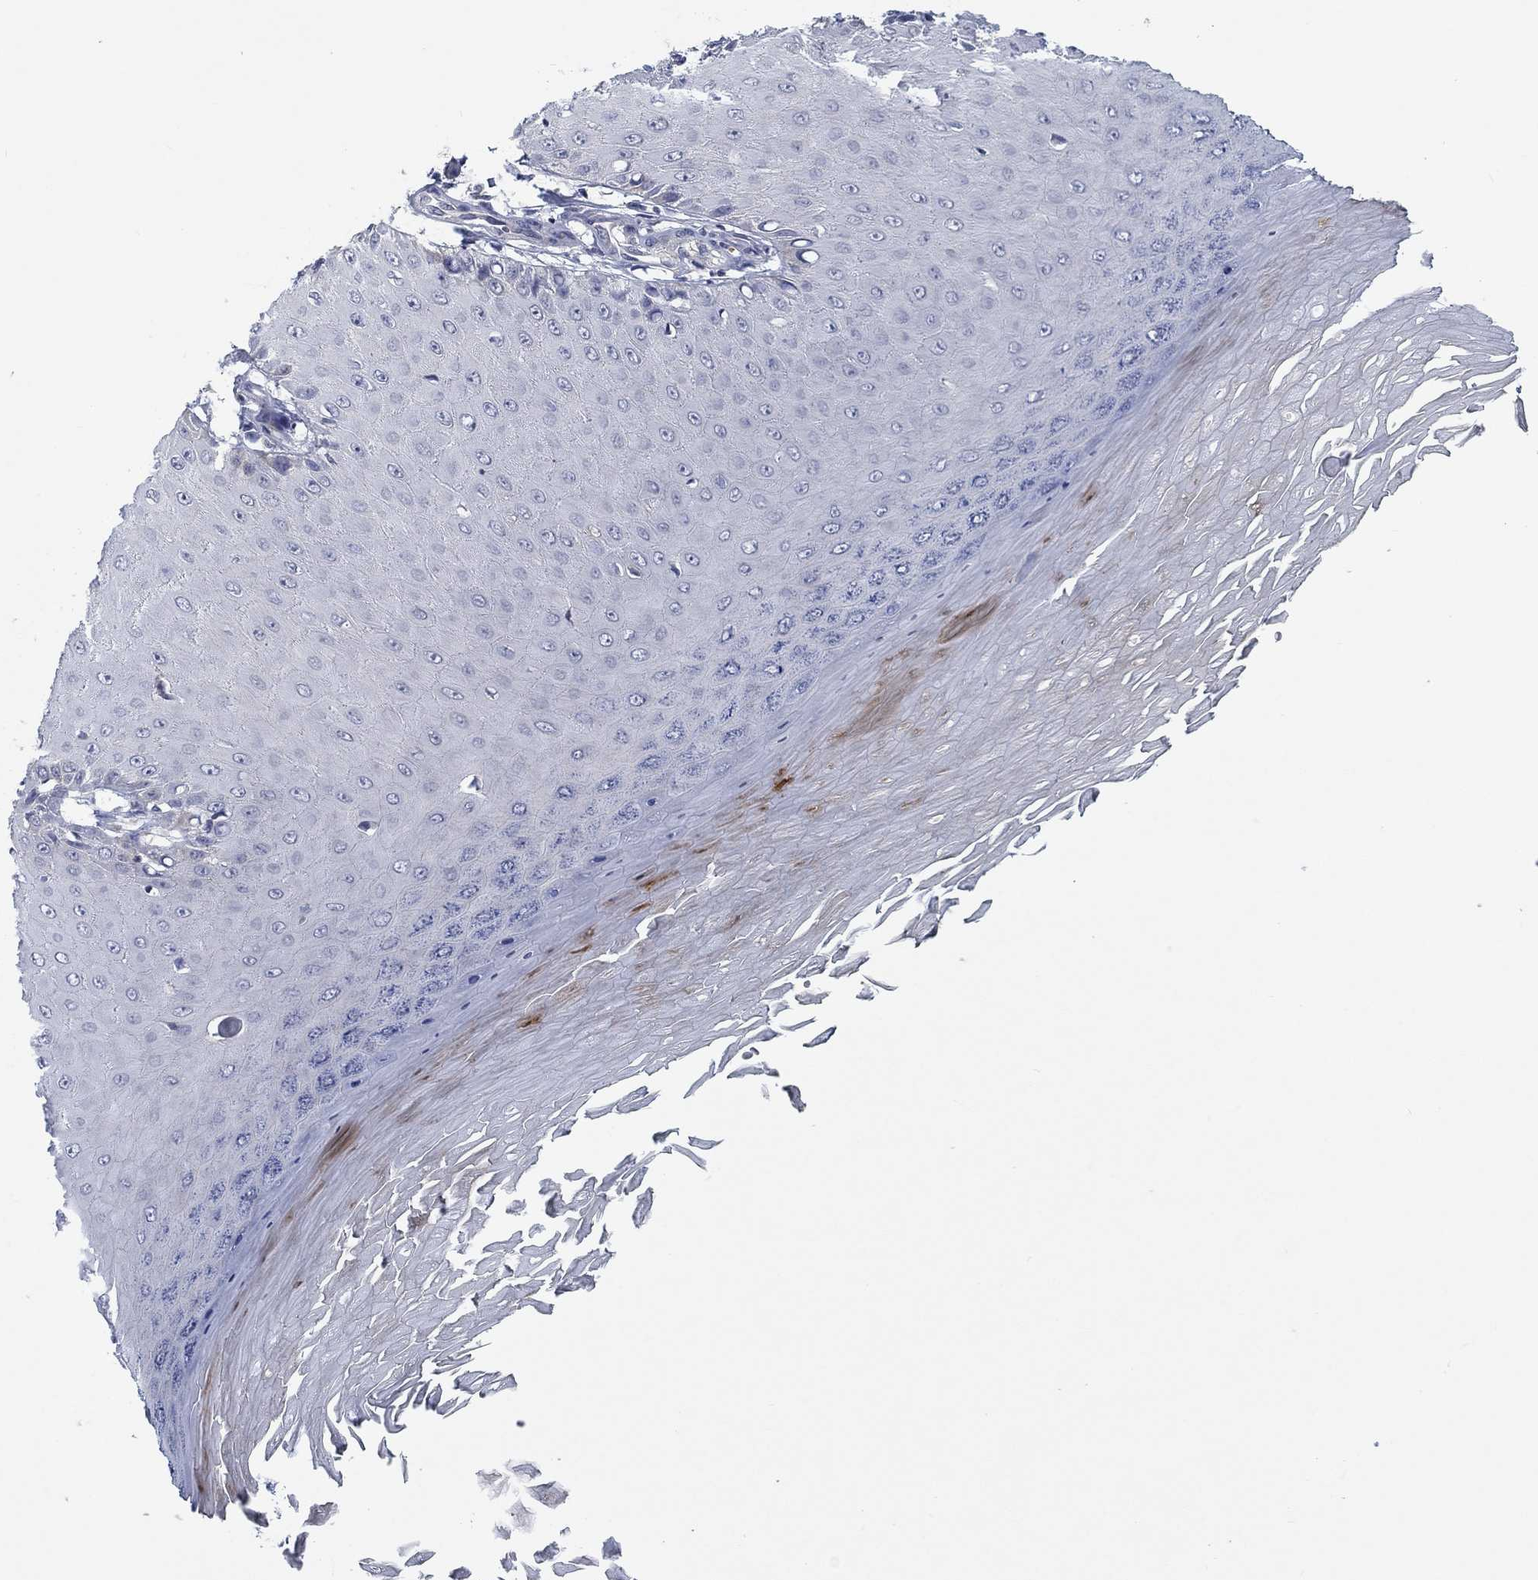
{"staining": {"intensity": "negative", "quantity": "none", "location": "none"}, "tissue": "skin cancer", "cell_type": "Tumor cells", "image_type": "cancer", "snomed": [{"axis": "morphology", "description": "Inflammation, NOS"}, {"axis": "morphology", "description": "Squamous cell carcinoma, NOS"}, {"axis": "topography", "description": "Skin"}], "caption": "Immunohistochemistry (IHC) micrograph of skin squamous cell carcinoma stained for a protein (brown), which exhibits no positivity in tumor cells.", "gene": "KIF15", "patient": {"sex": "male", "age": 70}}